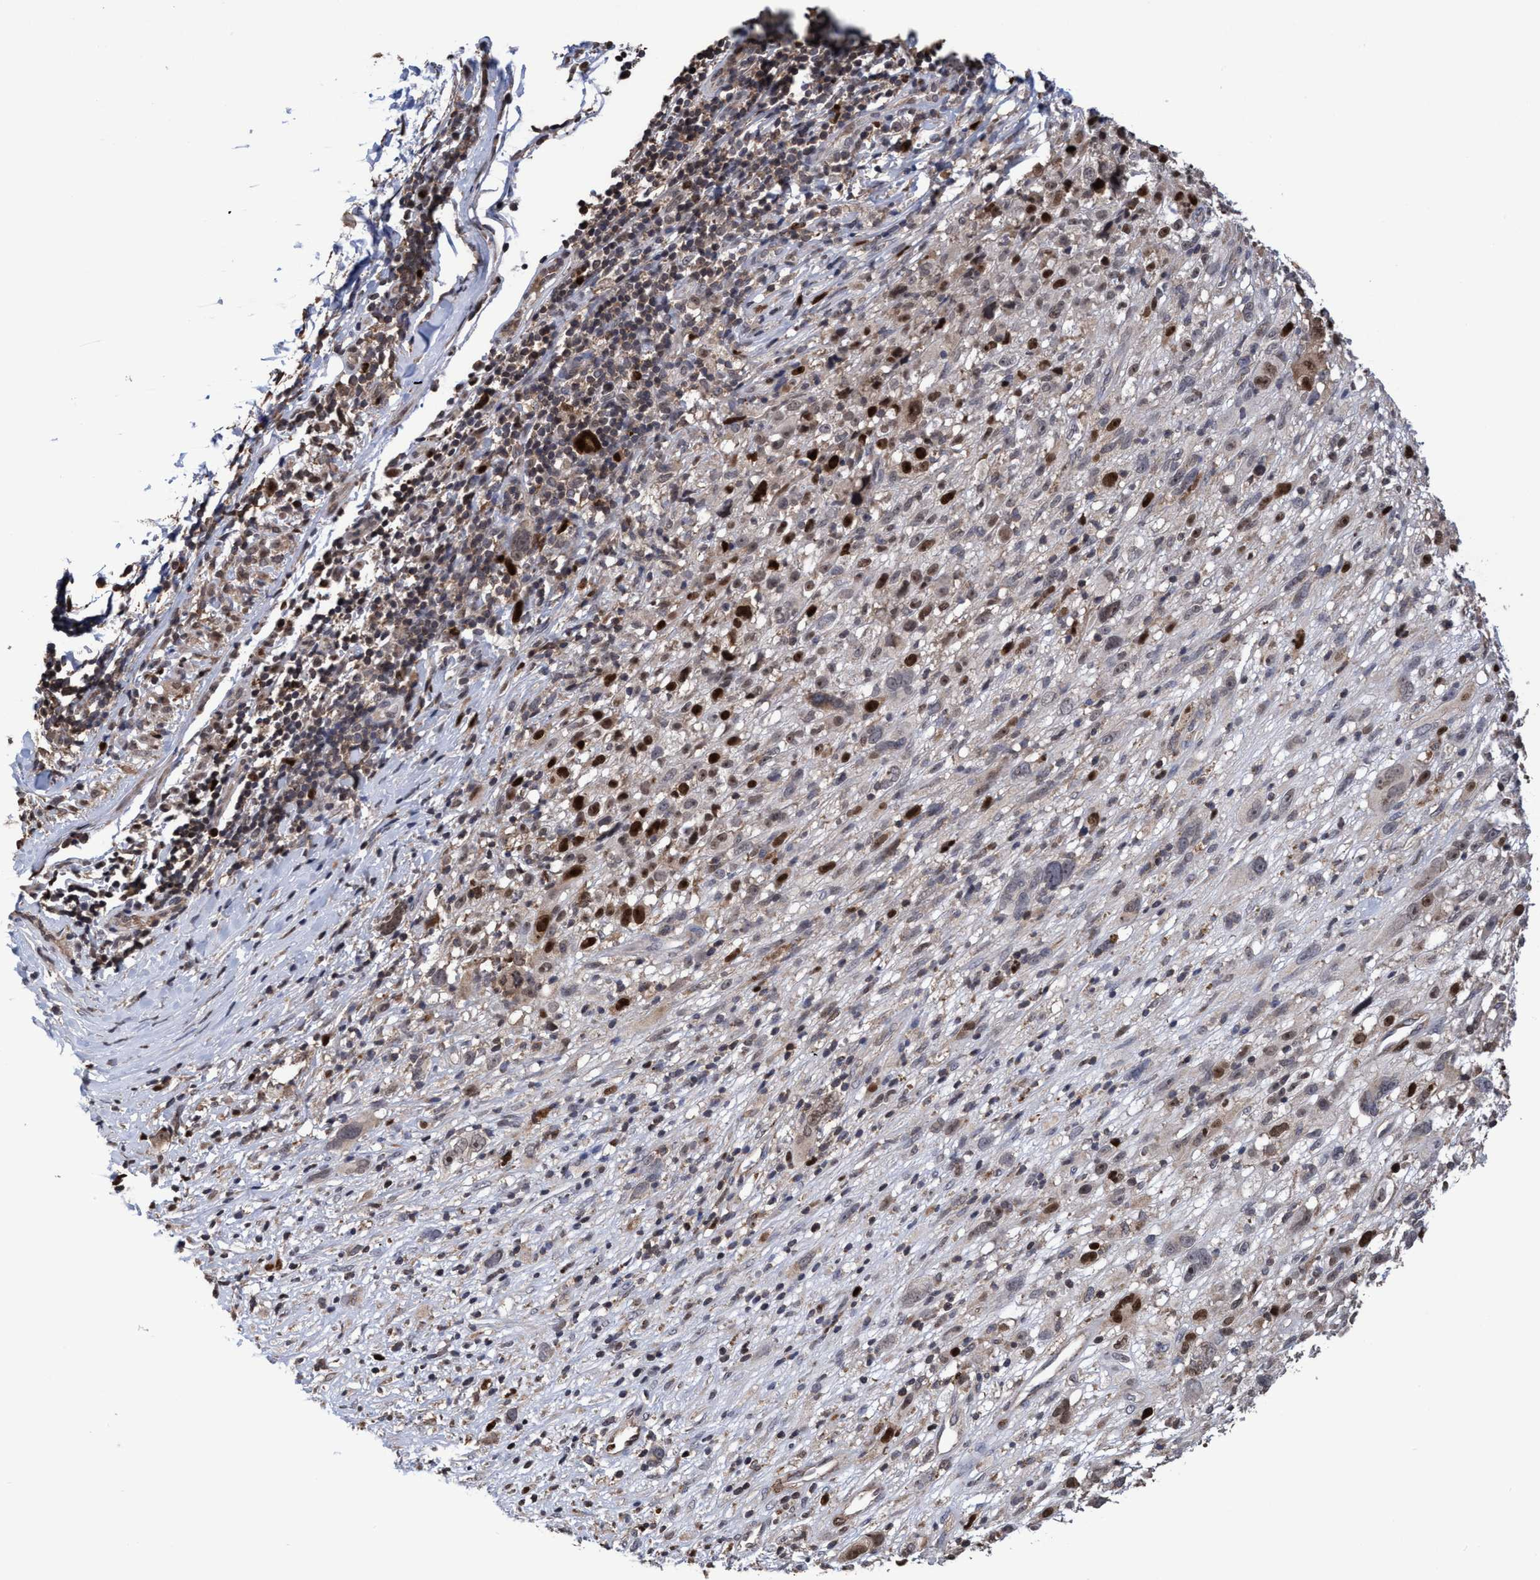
{"staining": {"intensity": "strong", "quantity": "<25%", "location": "cytoplasmic/membranous,nuclear"}, "tissue": "melanoma", "cell_type": "Tumor cells", "image_type": "cancer", "snomed": [{"axis": "morphology", "description": "Malignant melanoma, NOS"}, {"axis": "topography", "description": "Skin"}], "caption": "Protein staining demonstrates strong cytoplasmic/membranous and nuclear staining in about <25% of tumor cells in malignant melanoma.", "gene": "SLBP", "patient": {"sex": "female", "age": 55}}